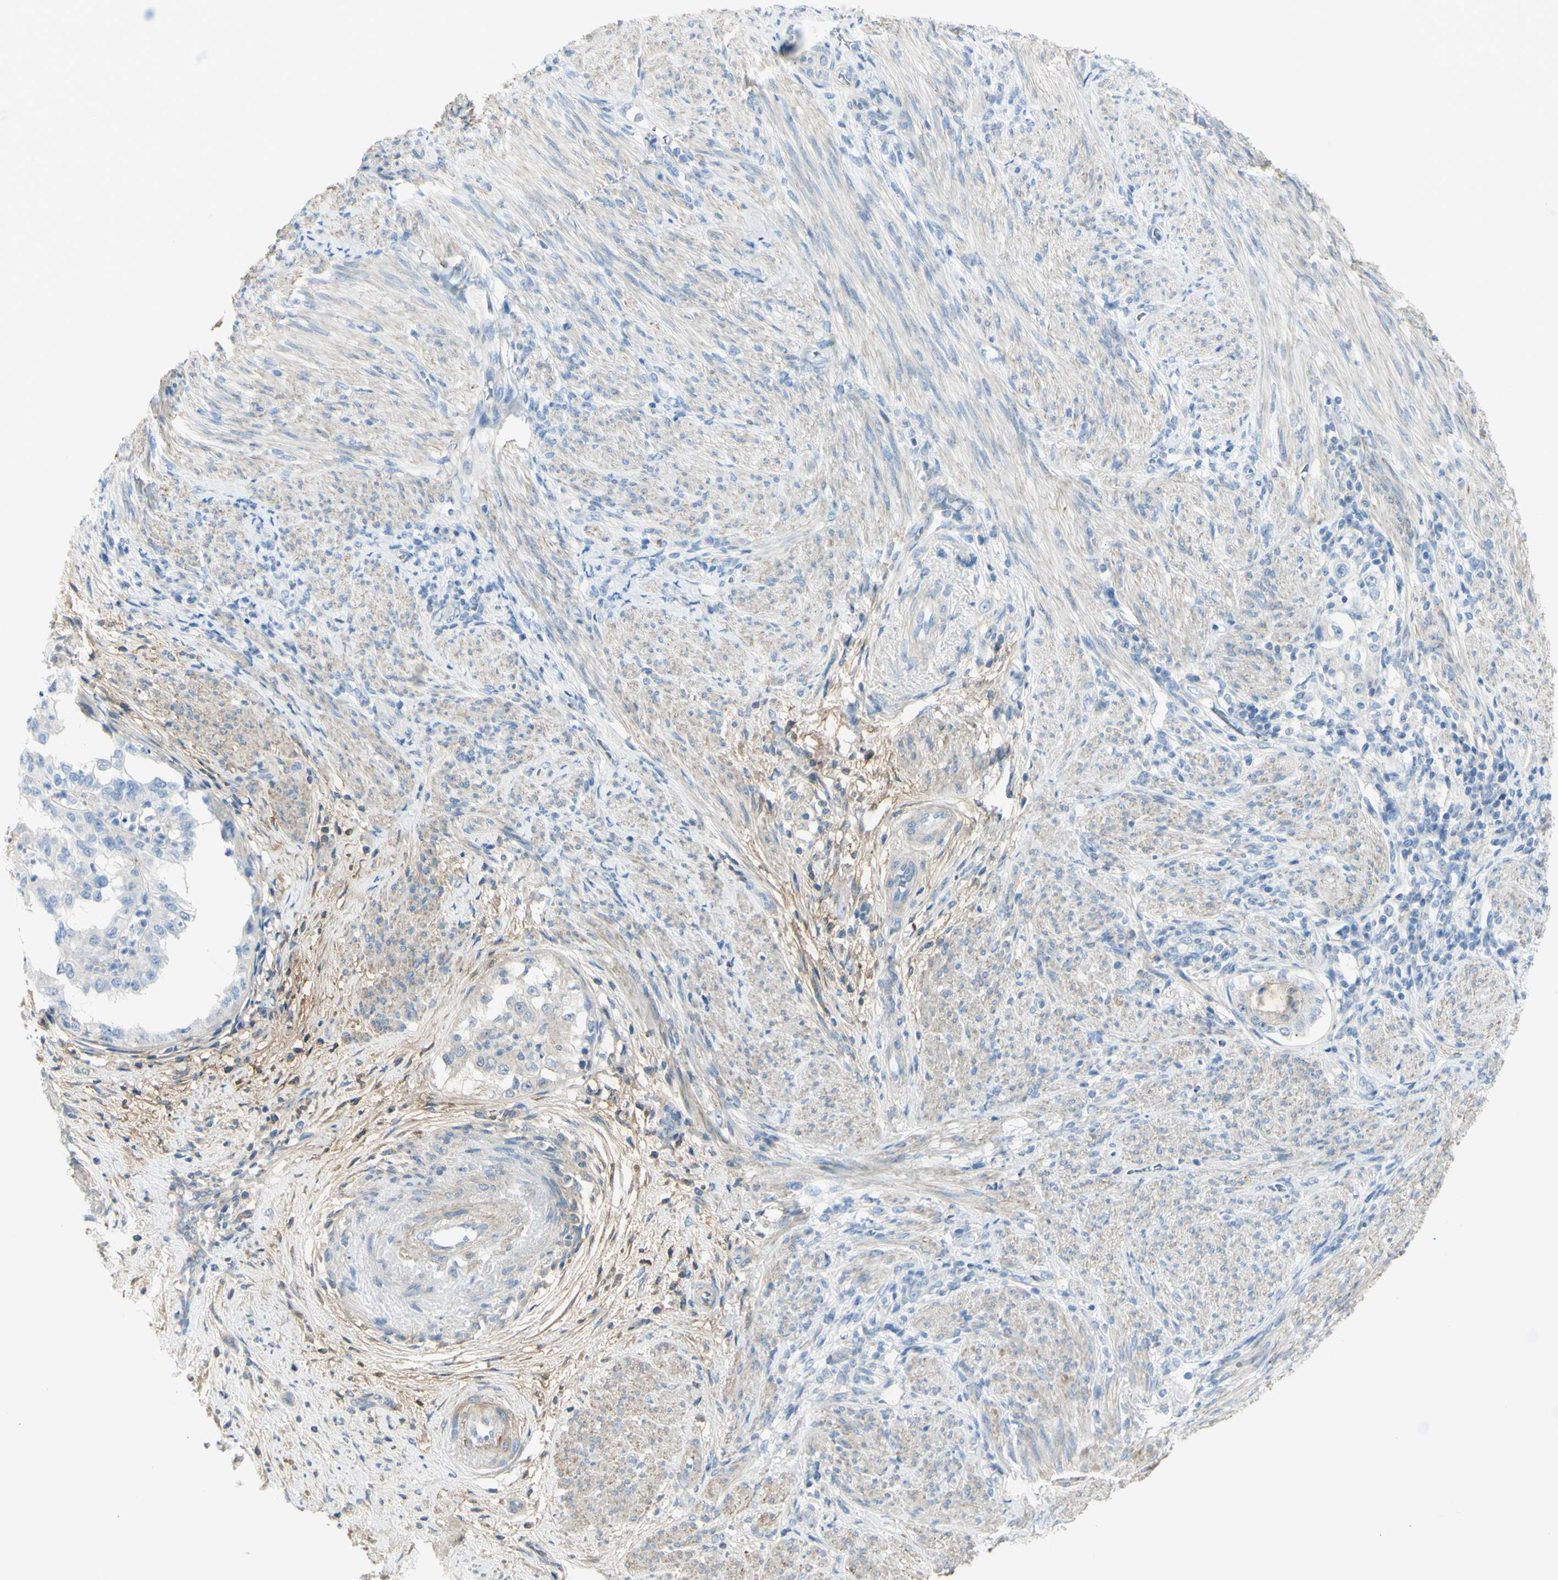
{"staining": {"intensity": "negative", "quantity": "none", "location": "none"}, "tissue": "endometrial cancer", "cell_type": "Tumor cells", "image_type": "cancer", "snomed": [{"axis": "morphology", "description": "Adenocarcinoma, NOS"}, {"axis": "topography", "description": "Endometrium"}], "caption": "An immunohistochemistry photomicrograph of endometrial adenocarcinoma is shown. There is no staining in tumor cells of endometrial adenocarcinoma. (IHC, brightfield microscopy, high magnification).", "gene": "NCBP2L", "patient": {"sex": "female", "age": 85}}